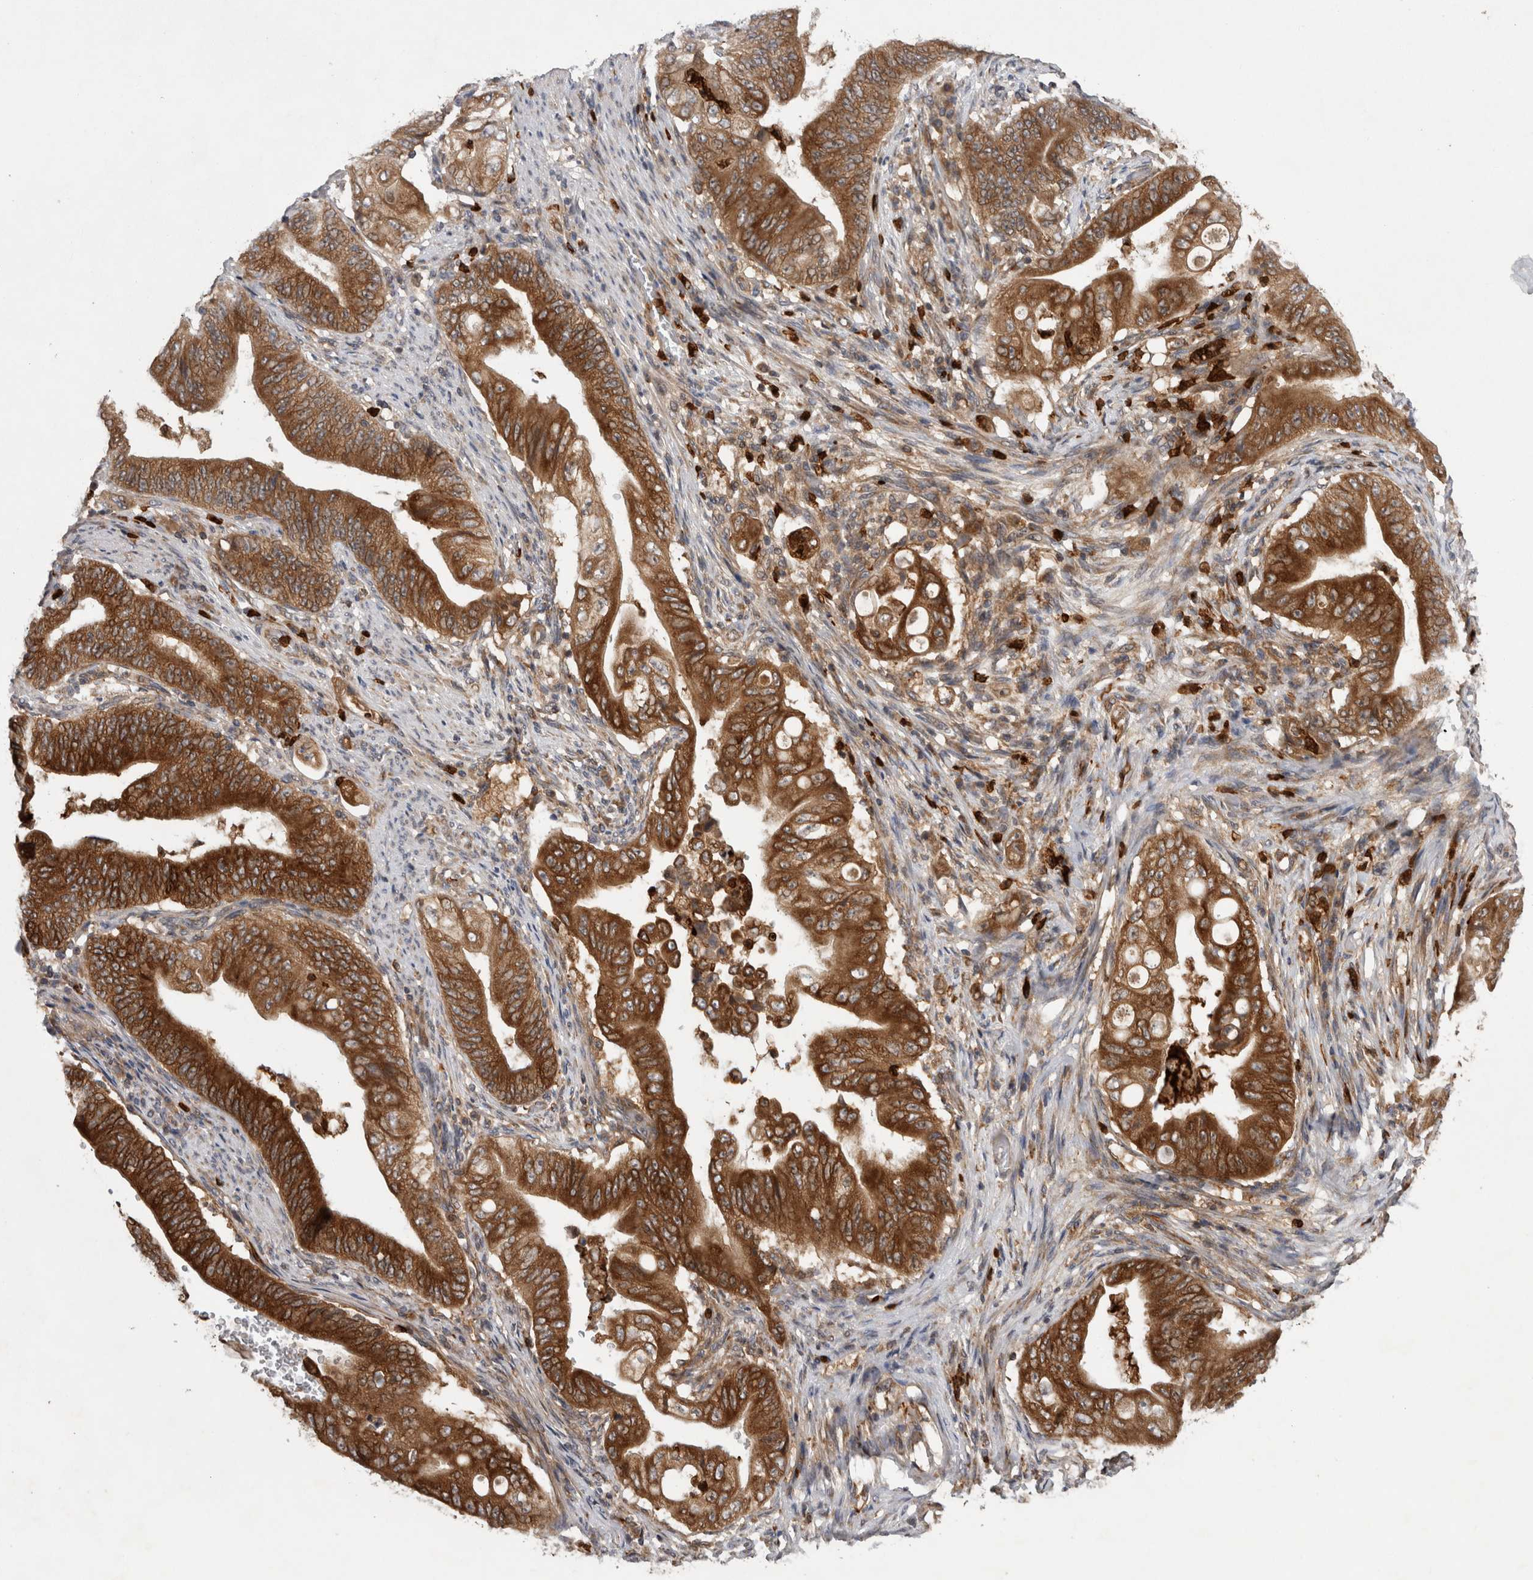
{"staining": {"intensity": "strong", "quantity": ">75%", "location": "cytoplasmic/membranous"}, "tissue": "stomach cancer", "cell_type": "Tumor cells", "image_type": "cancer", "snomed": [{"axis": "morphology", "description": "Adenocarcinoma, NOS"}, {"axis": "topography", "description": "Stomach"}], "caption": "High-power microscopy captured an immunohistochemistry histopathology image of stomach adenocarcinoma, revealing strong cytoplasmic/membranous positivity in approximately >75% of tumor cells.", "gene": "PDCD2", "patient": {"sex": "female", "age": 73}}